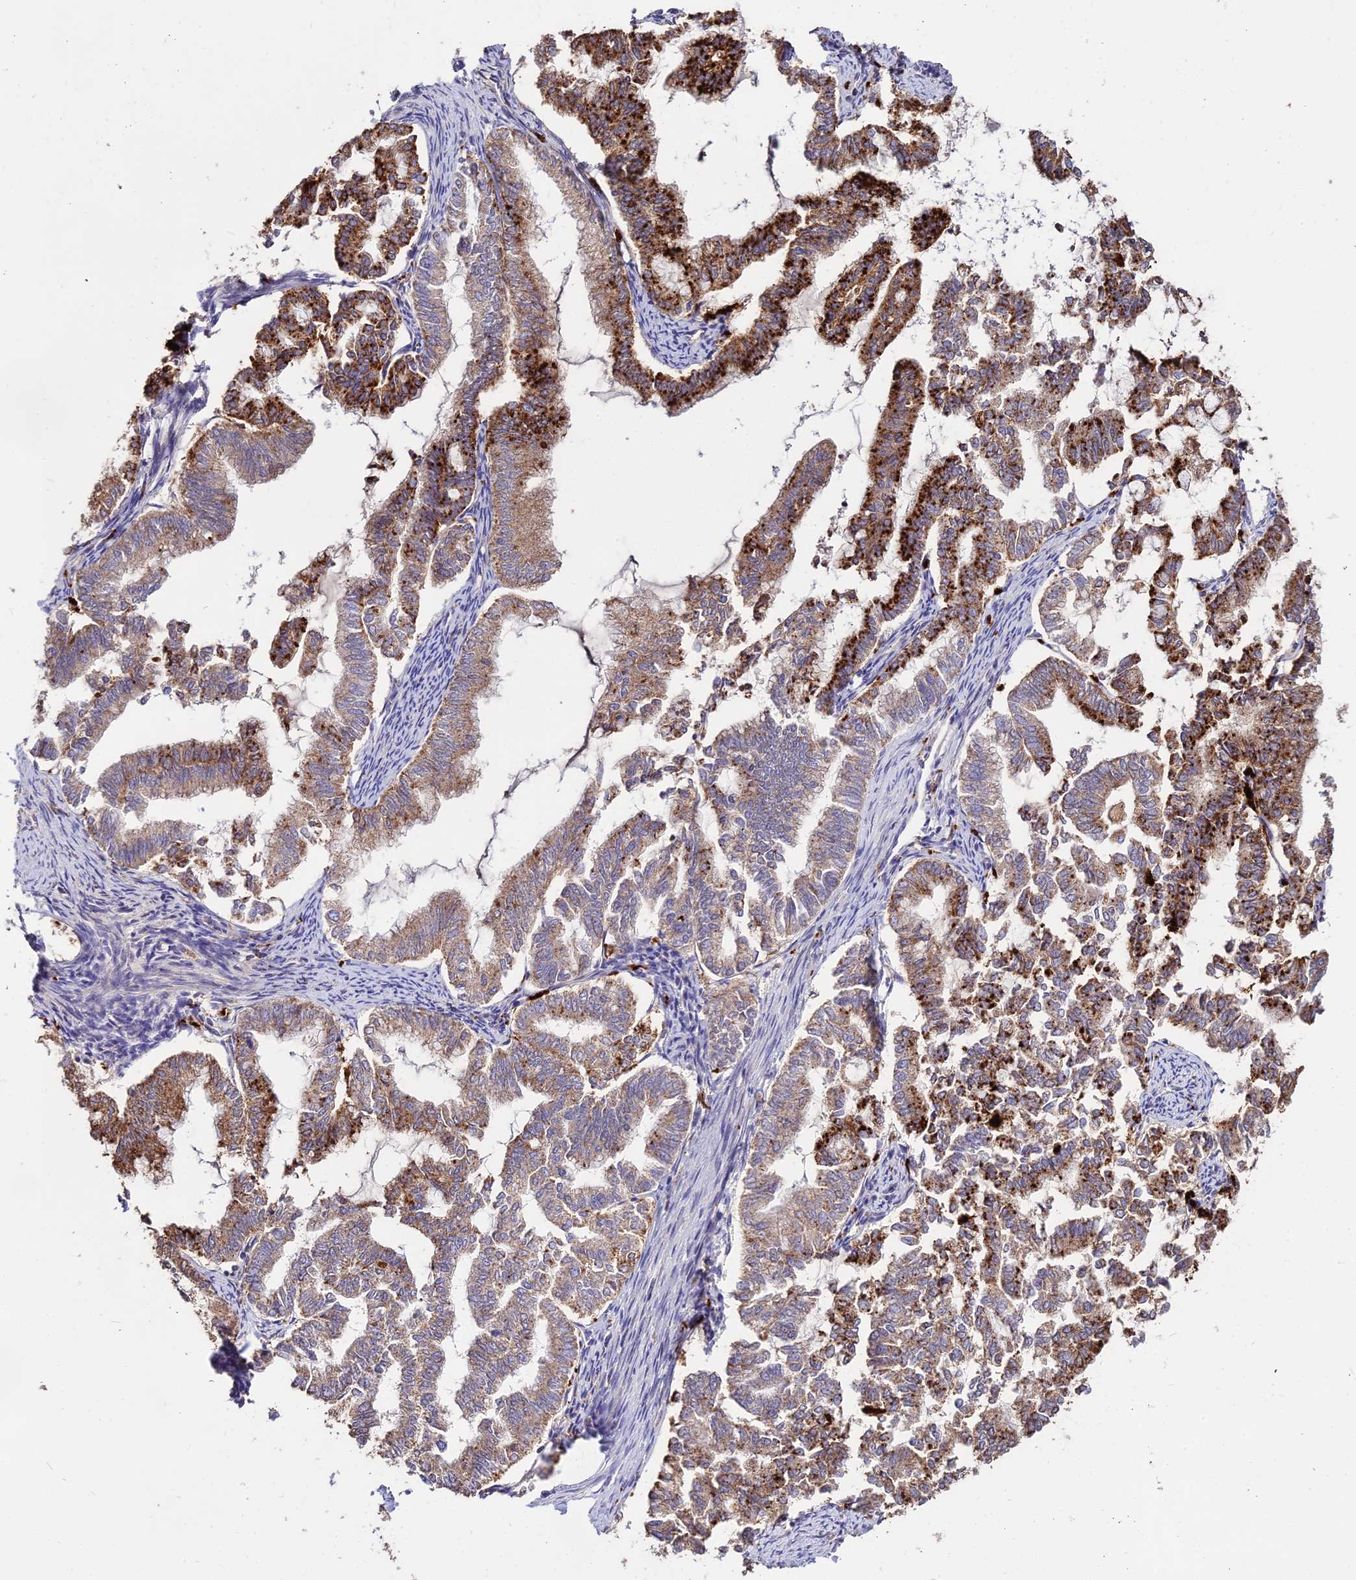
{"staining": {"intensity": "strong", "quantity": "25%-75%", "location": "cytoplasmic/membranous"}, "tissue": "endometrial cancer", "cell_type": "Tumor cells", "image_type": "cancer", "snomed": [{"axis": "morphology", "description": "Adenocarcinoma, NOS"}, {"axis": "topography", "description": "Endometrium"}], "caption": "IHC staining of adenocarcinoma (endometrial), which demonstrates high levels of strong cytoplasmic/membranous staining in approximately 25%-75% of tumor cells indicating strong cytoplasmic/membranous protein staining. The staining was performed using DAB (3,3'-diaminobenzidine) (brown) for protein detection and nuclei were counterstained in hematoxylin (blue).", "gene": "PNLIPRP3", "patient": {"sex": "female", "age": 79}}